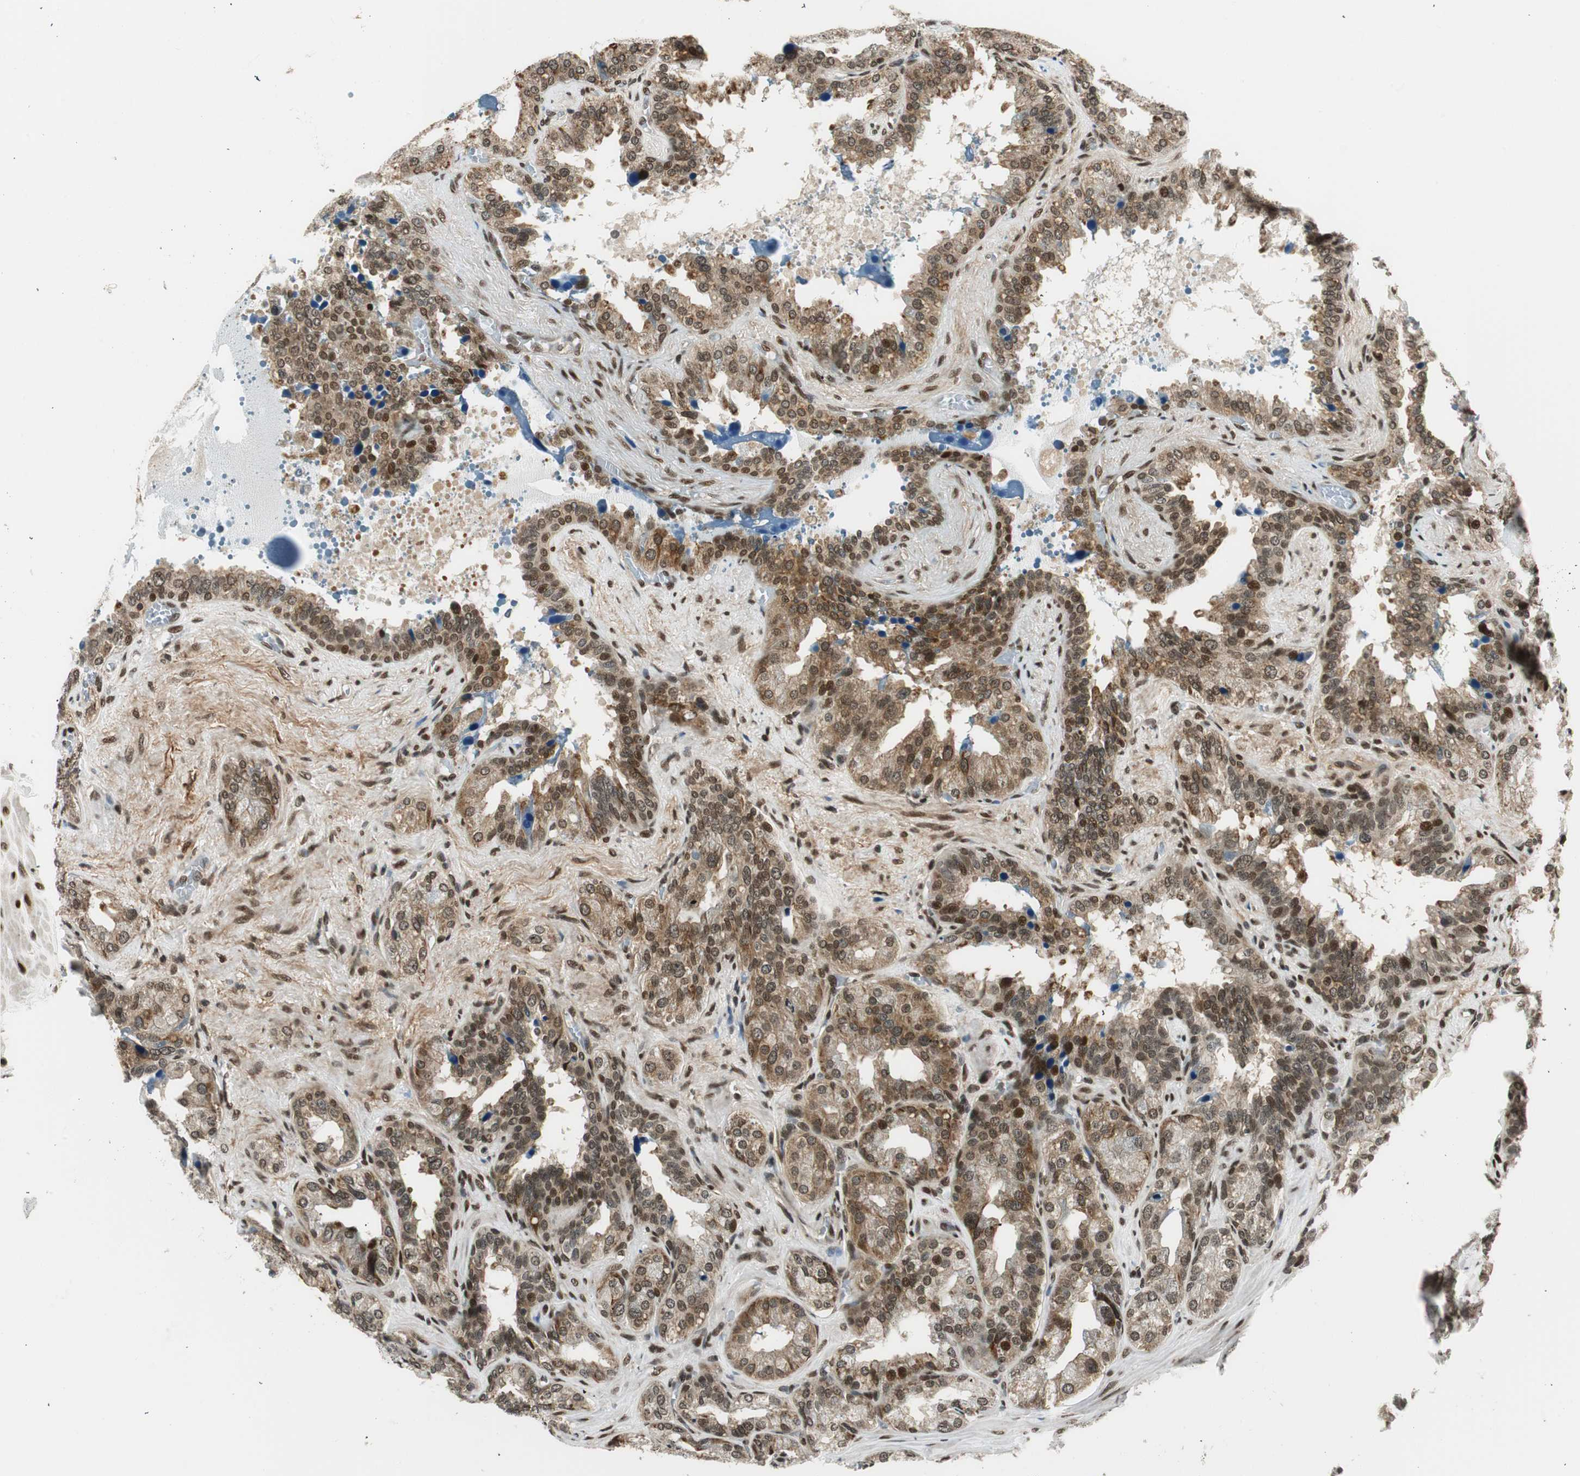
{"staining": {"intensity": "moderate", "quantity": ">75%", "location": "cytoplasmic/membranous,nuclear"}, "tissue": "seminal vesicle", "cell_type": "Glandular cells", "image_type": "normal", "snomed": [{"axis": "morphology", "description": "Normal tissue, NOS"}, {"axis": "topography", "description": "Prostate"}, {"axis": "topography", "description": "Seminal veicle"}], "caption": "Approximately >75% of glandular cells in normal seminal vesicle demonstrate moderate cytoplasmic/membranous,nuclear protein positivity as visualized by brown immunohistochemical staining.", "gene": "RING1", "patient": {"sex": "male", "age": 51}}